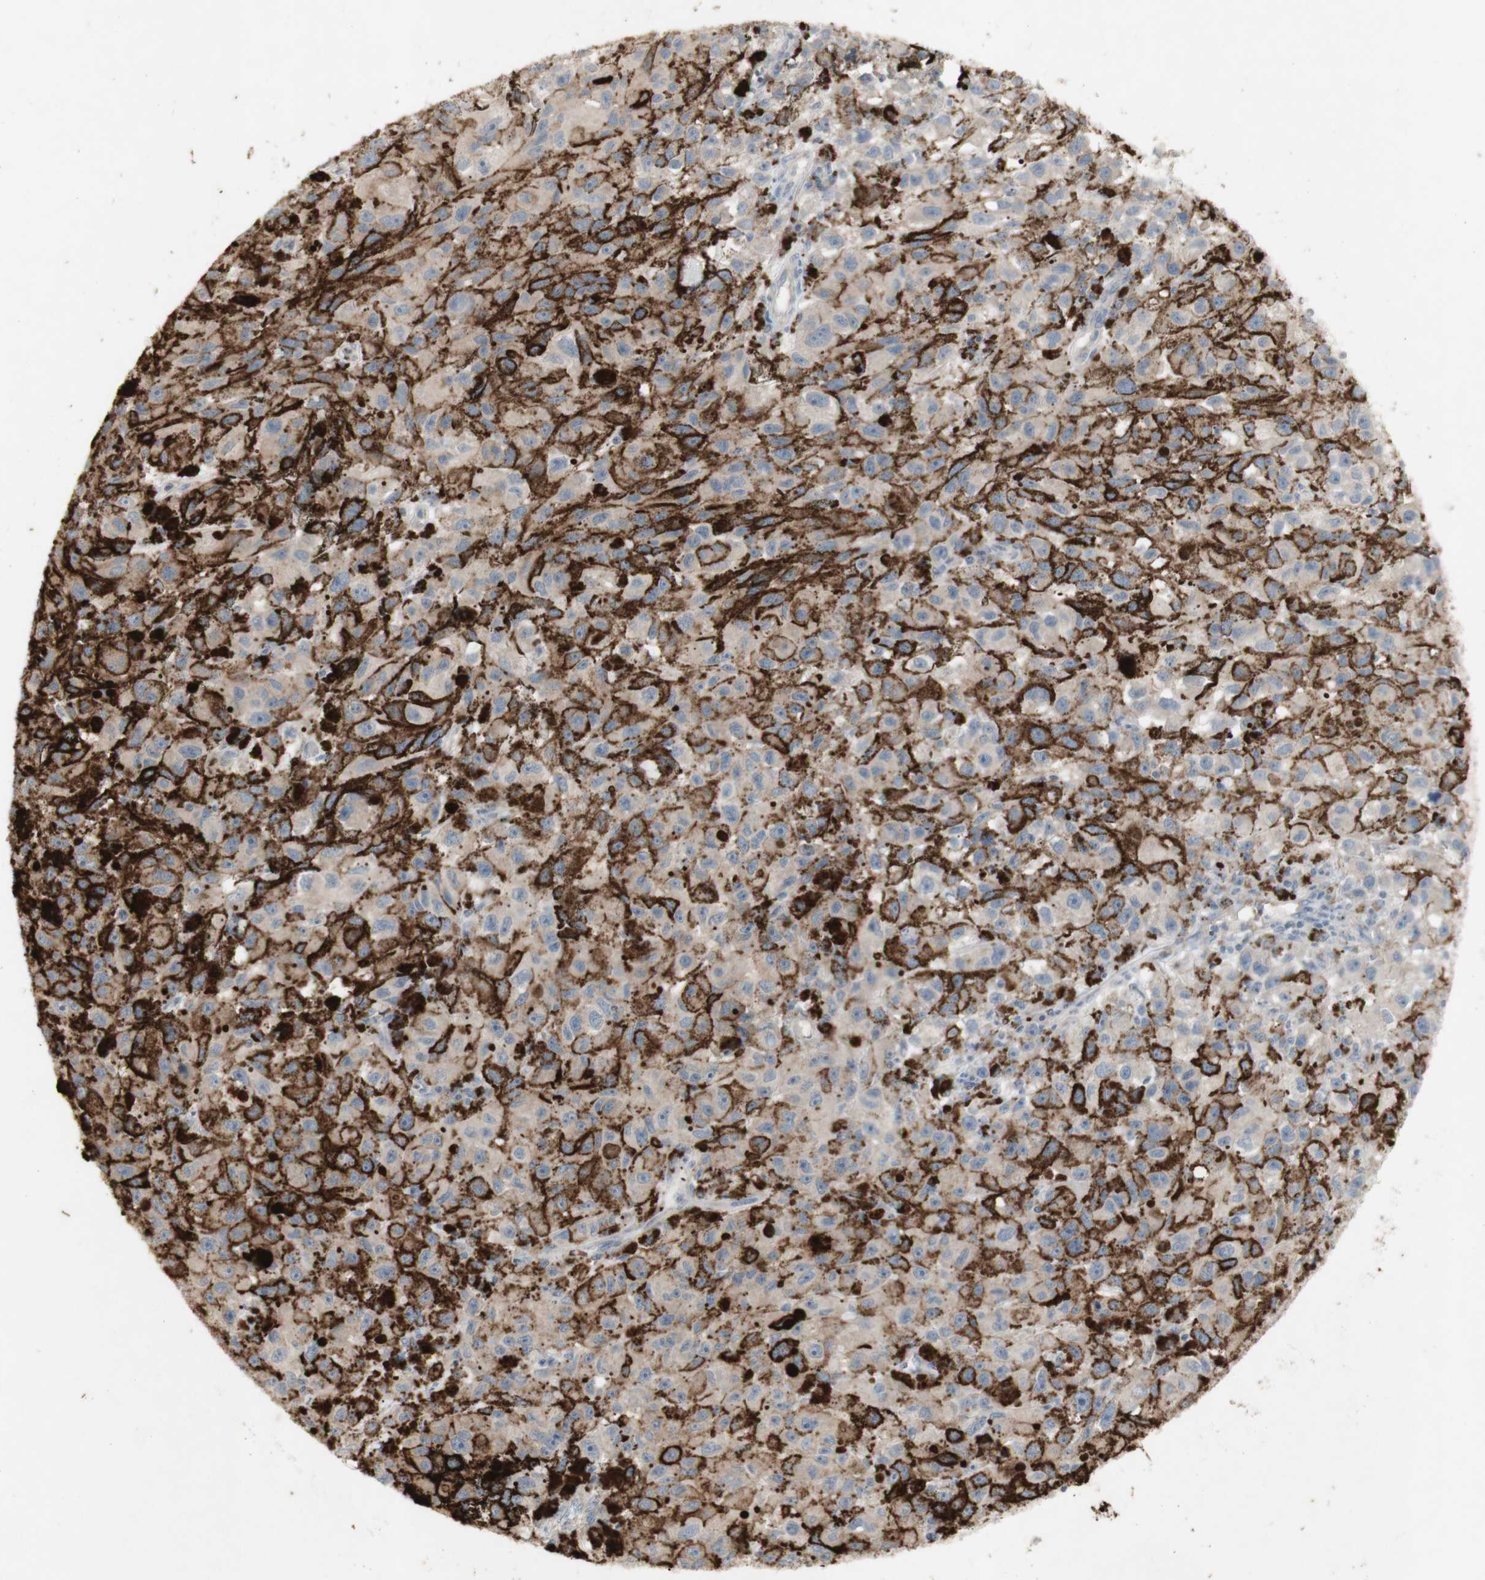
{"staining": {"intensity": "negative", "quantity": "none", "location": "none"}, "tissue": "melanoma", "cell_type": "Tumor cells", "image_type": "cancer", "snomed": [{"axis": "morphology", "description": "Malignant melanoma, NOS"}, {"axis": "topography", "description": "Skin"}], "caption": "Immunohistochemistry of human malignant melanoma demonstrates no positivity in tumor cells.", "gene": "INS", "patient": {"sex": "female", "age": 104}}